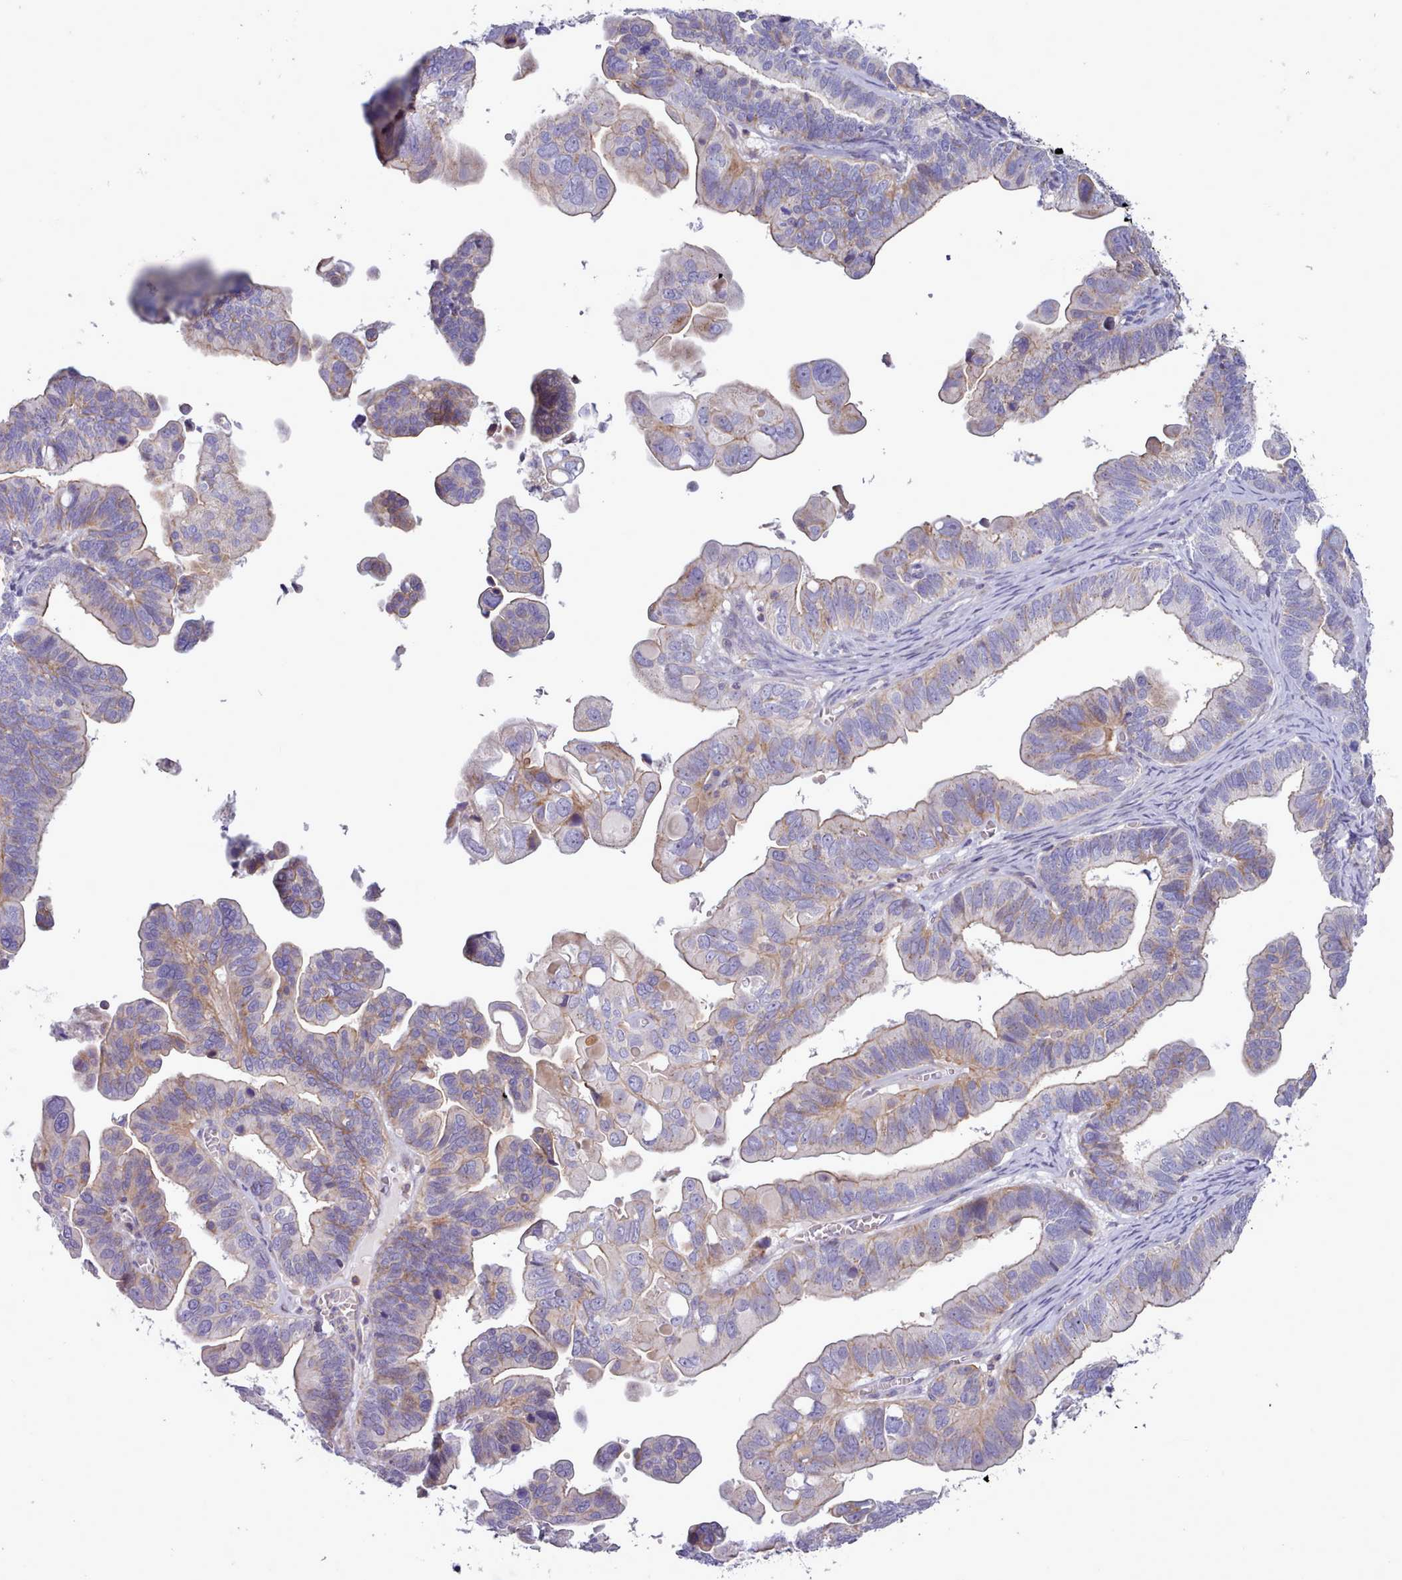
{"staining": {"intensity": "weak", "quantity": "<25%", "location": "cytoplasmic/membranous"}, "tissue": "ovarian cancer", "cell_type": "Tumor cells", "image_type": "cancer", "snomed": [{"axis": "morphology", "description": "Cystadenocarcinoma, serous, NOS"}, {"axis": "topography", "description": "Ovary"}], "caption": "High magnification brightfield microscopy of ovarian cancer stained with DAB (3,3'-diaminobenzidine) (brown) and counterstained with hematoxylin (blue): tumor cells show no significant staining.", "gene": "TENT4B", "patient": {"sex": "female", "age": 56}}